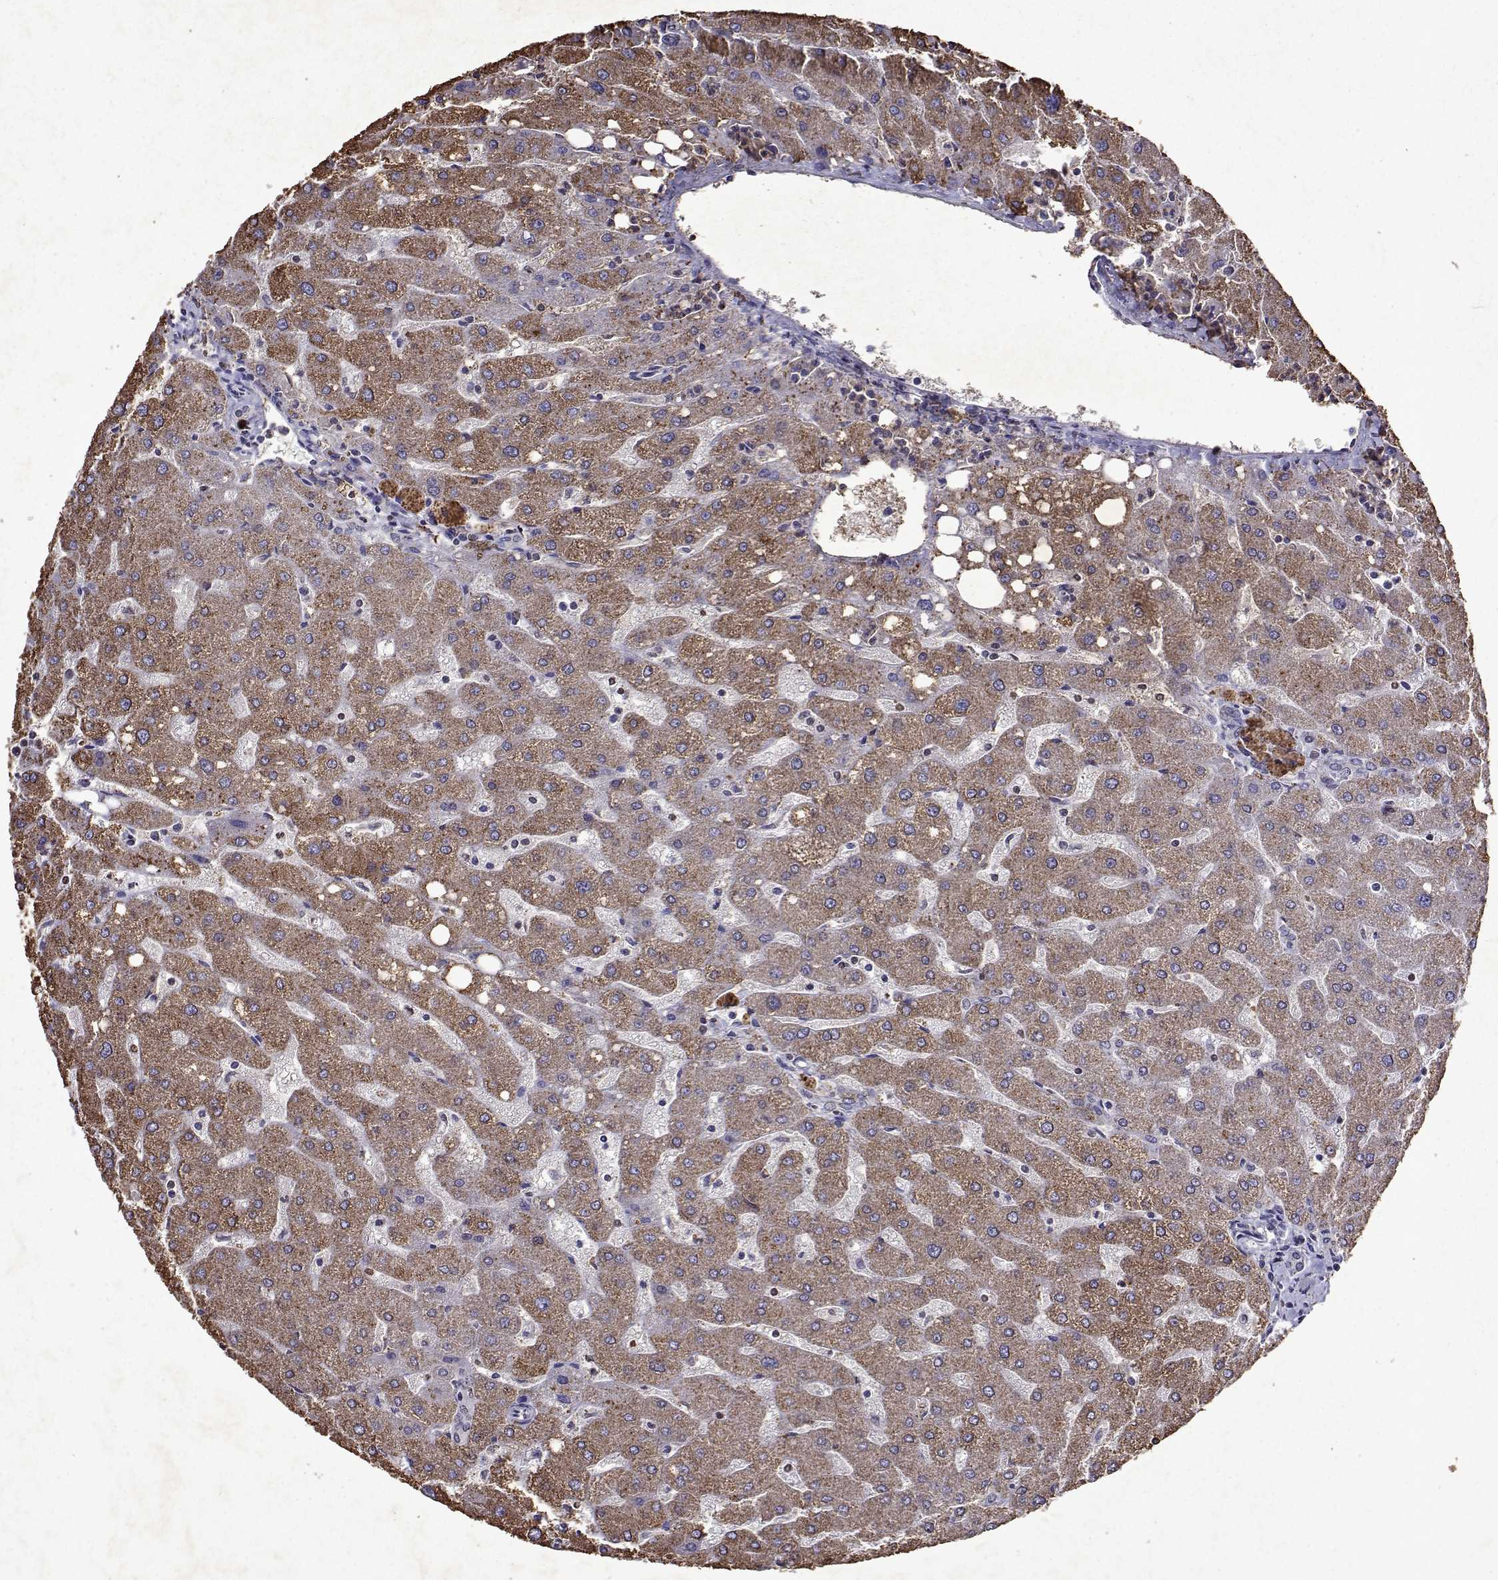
{"staining": {"intensity": "negative", "quantity": "none", "location": "none"}, "tissue": "liver", "cell_type": "Cholangiocytes", "image_type": "normal", "snomed": [{"axis": "morphology", "description": "Normal tissue, NOS"}, {"axis": "topography", "description": "Liver"}], "caption": "Immunohistochemical staining of unremarkable human liver displays no significant expression in cholangiocytes.", "gene": "DUSP28", "patient": {"sex": "male", "age": 67}}